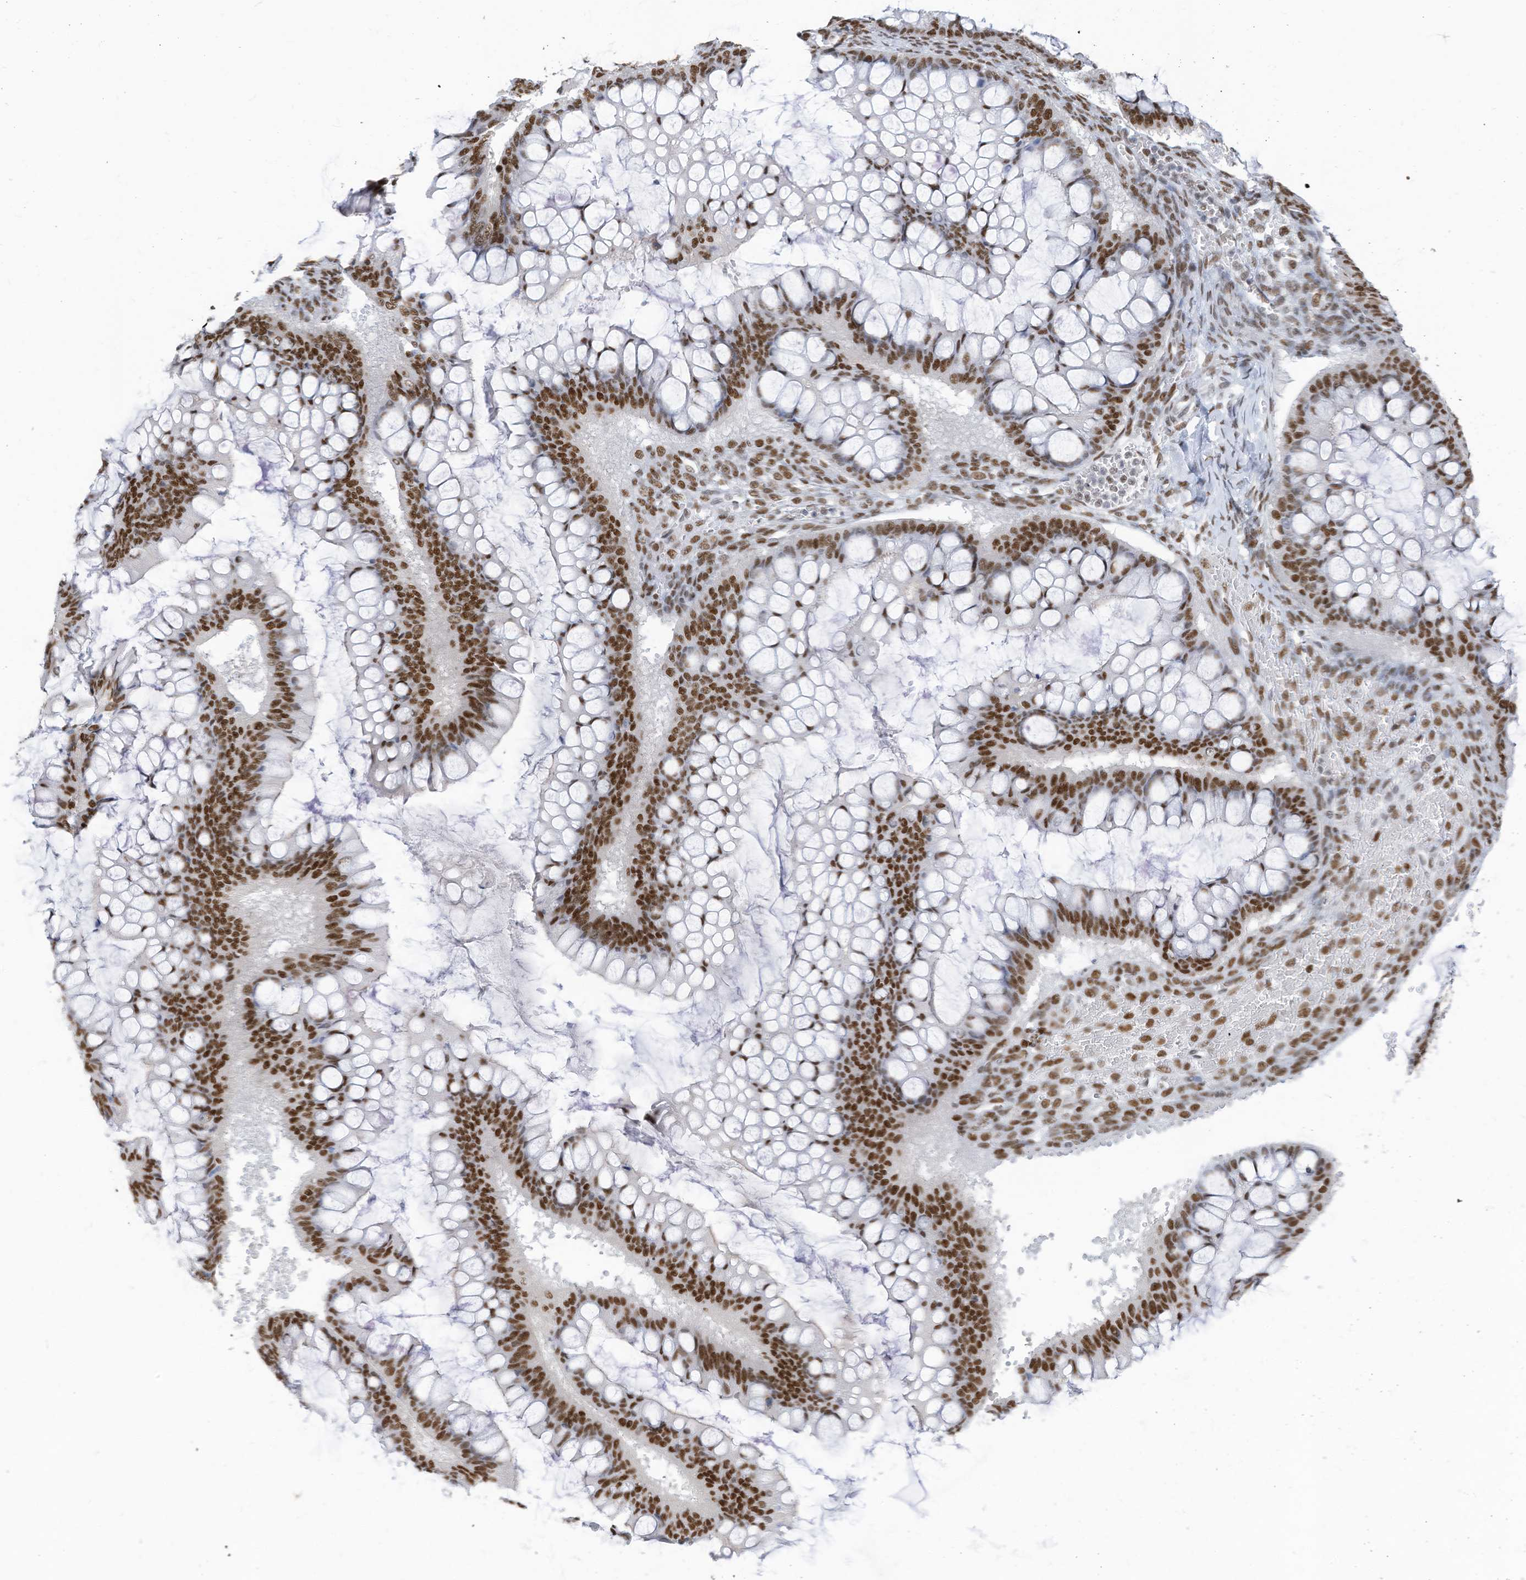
{"staining": {"intensity": "strong", "quantity": ">75%", "location": "nuclear"}, "tissue": "ovarian cancer", "cell_type": "Tumor cells", "image_type": "cancer", "snomed": [{"axis": "morphology", "description": "Cystadenocarcinoma, mucinous, NOS"}, {"axis": "topography", "description": "Ovary"}], "caption": "This image reveals immunohistochemistry (IHC) staining of mucinous cystadenocarcinoma (ovarian), with high strong nuclear staining in approximately >75% of tumor cells.", "gene": "KHSRP", "patient": {"sex": "female", "age": 73}}